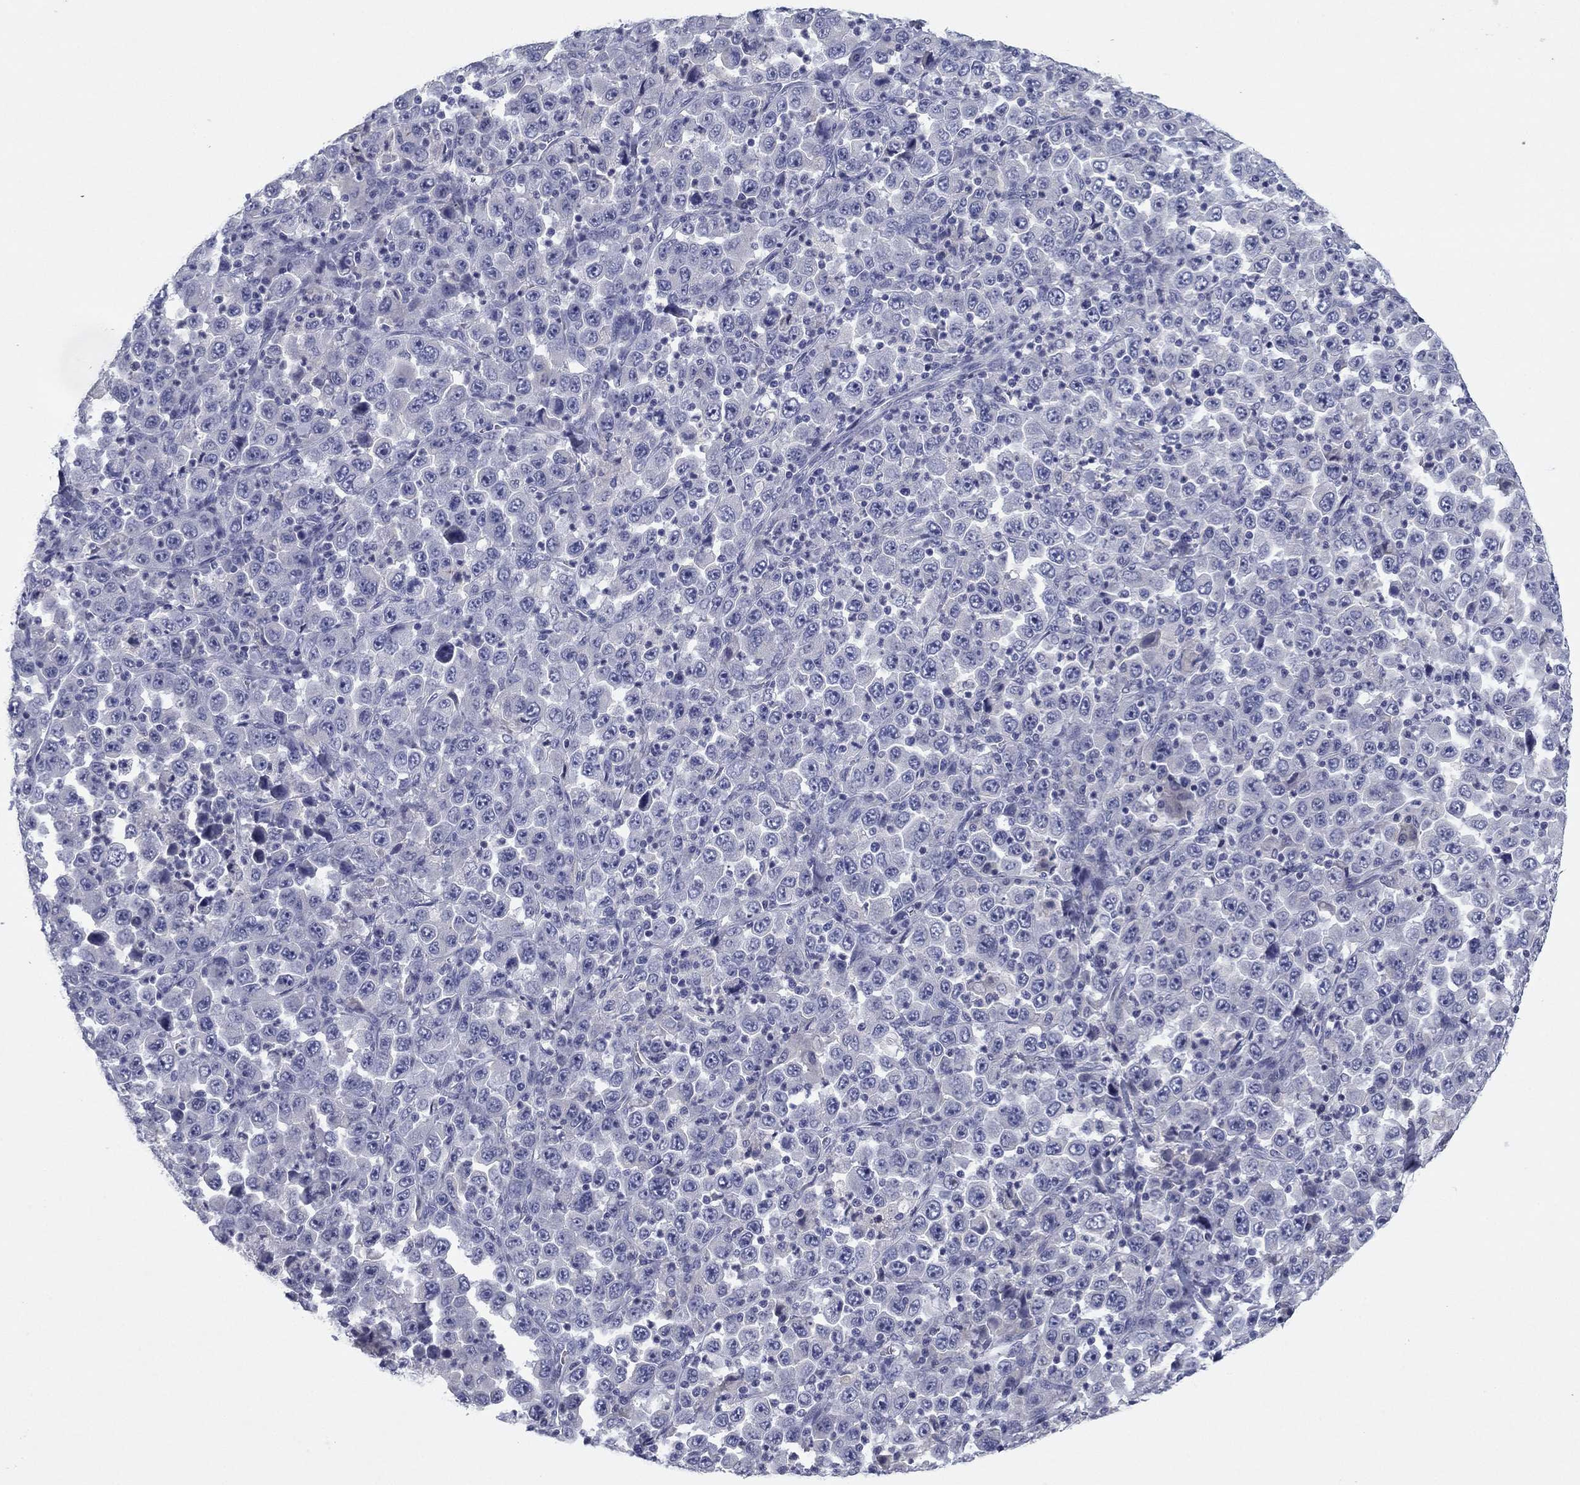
{"staining": {"intensity": "negative", "quantity": "none", "location": "none"}, "tissue": "stomach cancer", "cell_type": "Tumor cells", "image_type": "cancer", "snomed": [{"axis": "morphology", "description": "Normal tissue, NOS"}, {"axis": "morphology", "description": "Adenocarcinoma, NOS"}, {"axis": "topography", "description": "Stomach, upper"}, {"axis": "topography", "description": "Stomach"}], "caption": "Immunohistochemical staining of stomach cancer displays no significant expression in tumor cells.", "gene": "CNTNAP4", "patient": {"sex": "male", "age": 59}}